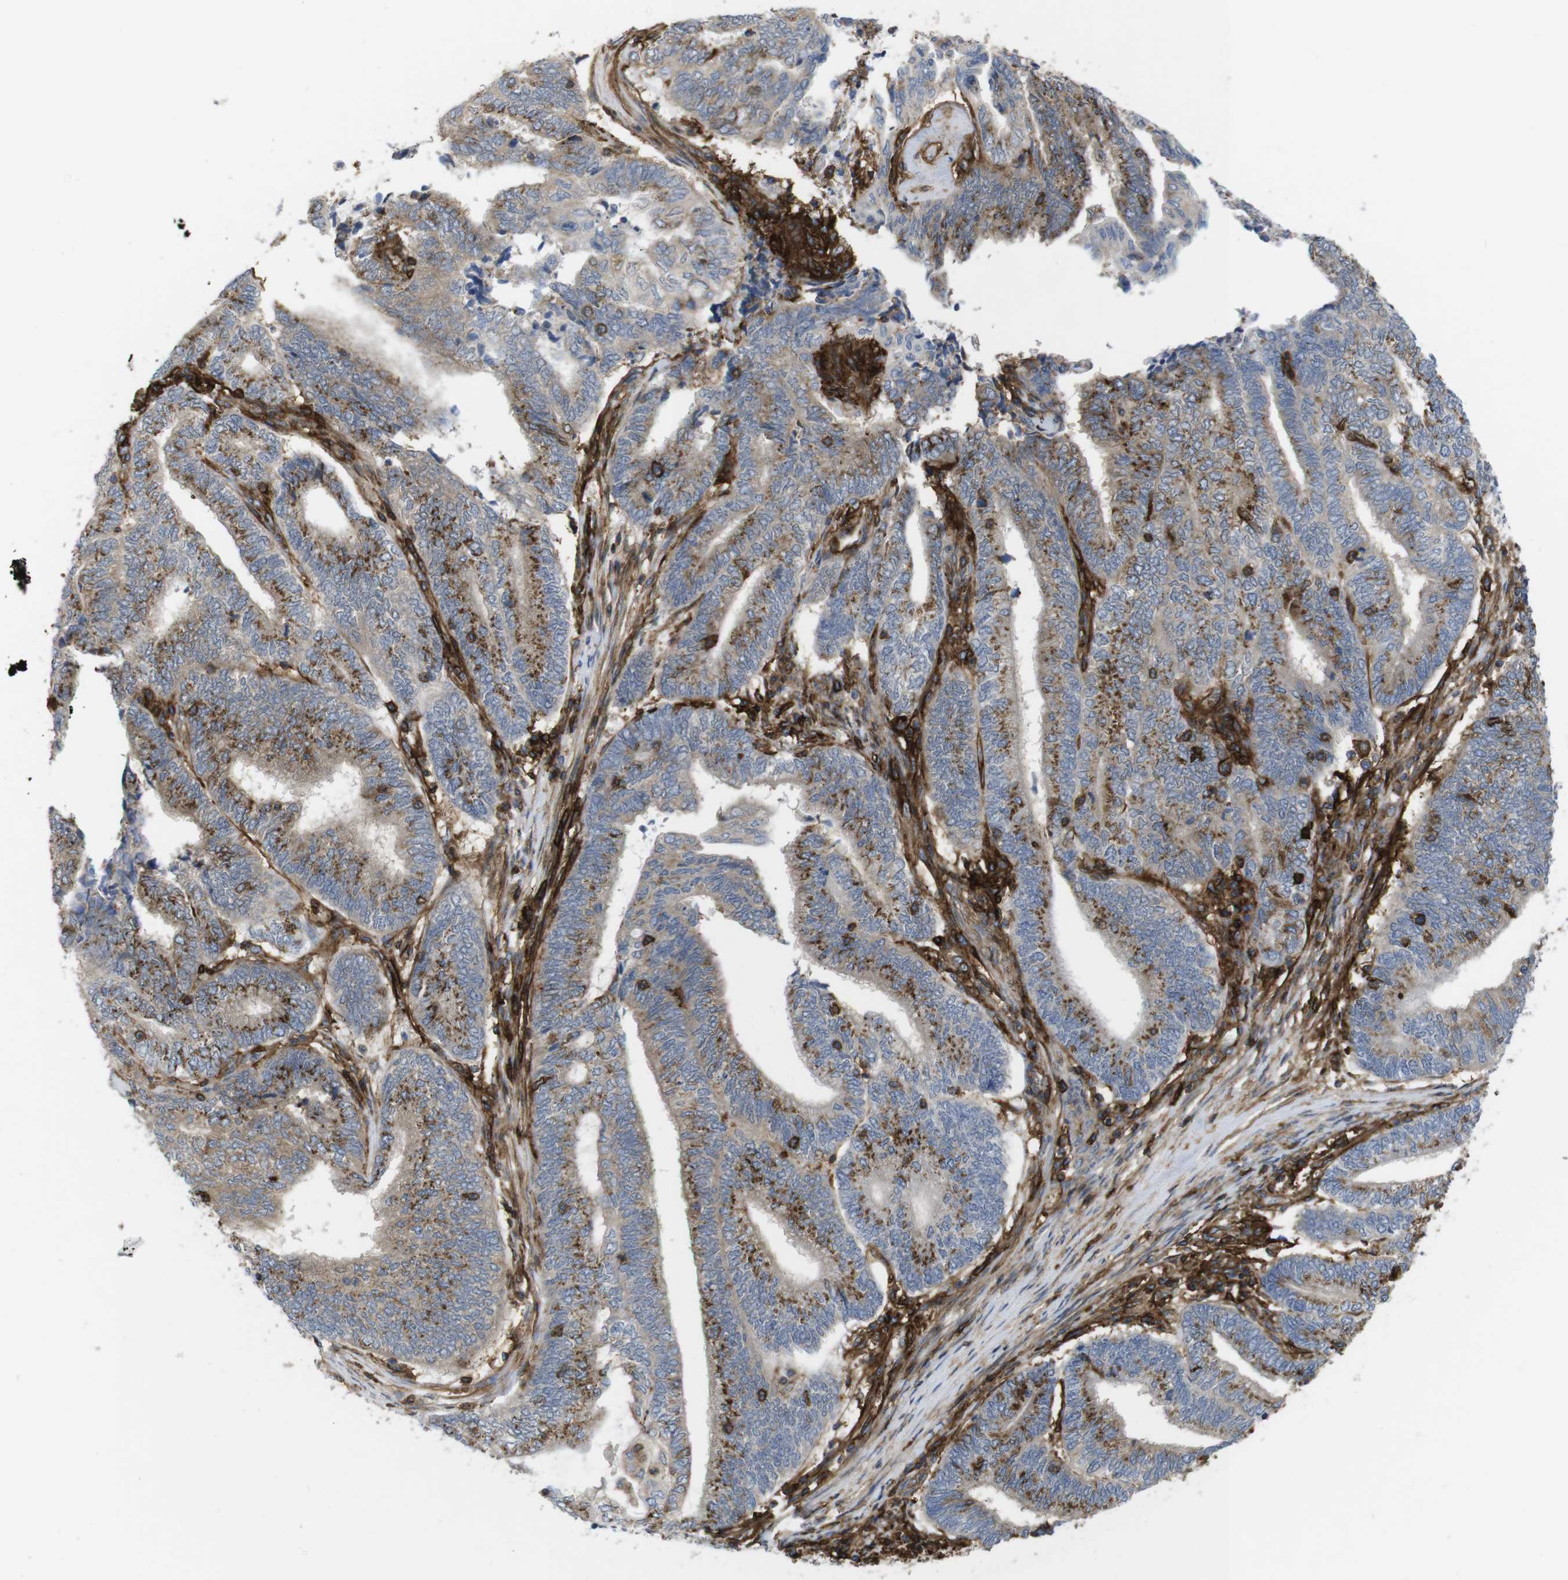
{"staining": {"intensity": "moderate", "quantity": ">75%", "location": "cytoplasmic/membranous"}, "tissue": "endometrial cancer", "cell_type": "Tumor cells", "image_type": "cancer", "snomed": [{"axis": "morphology", "description": "Adenocarcinoma, NOS"}, {"axis": "topography", "description": "Uterus"}, {"axis": "topography", "description": "Endometrium"}], "caption": "This is an image of immunohistochemistry (IHC) staining of endometrial adenocarcinoma, which shows moderate expression in the cytoplasmic/membranous of tumor cells.", "gene": "CCR6", "patient": {"sex": "female", "age": 70}}